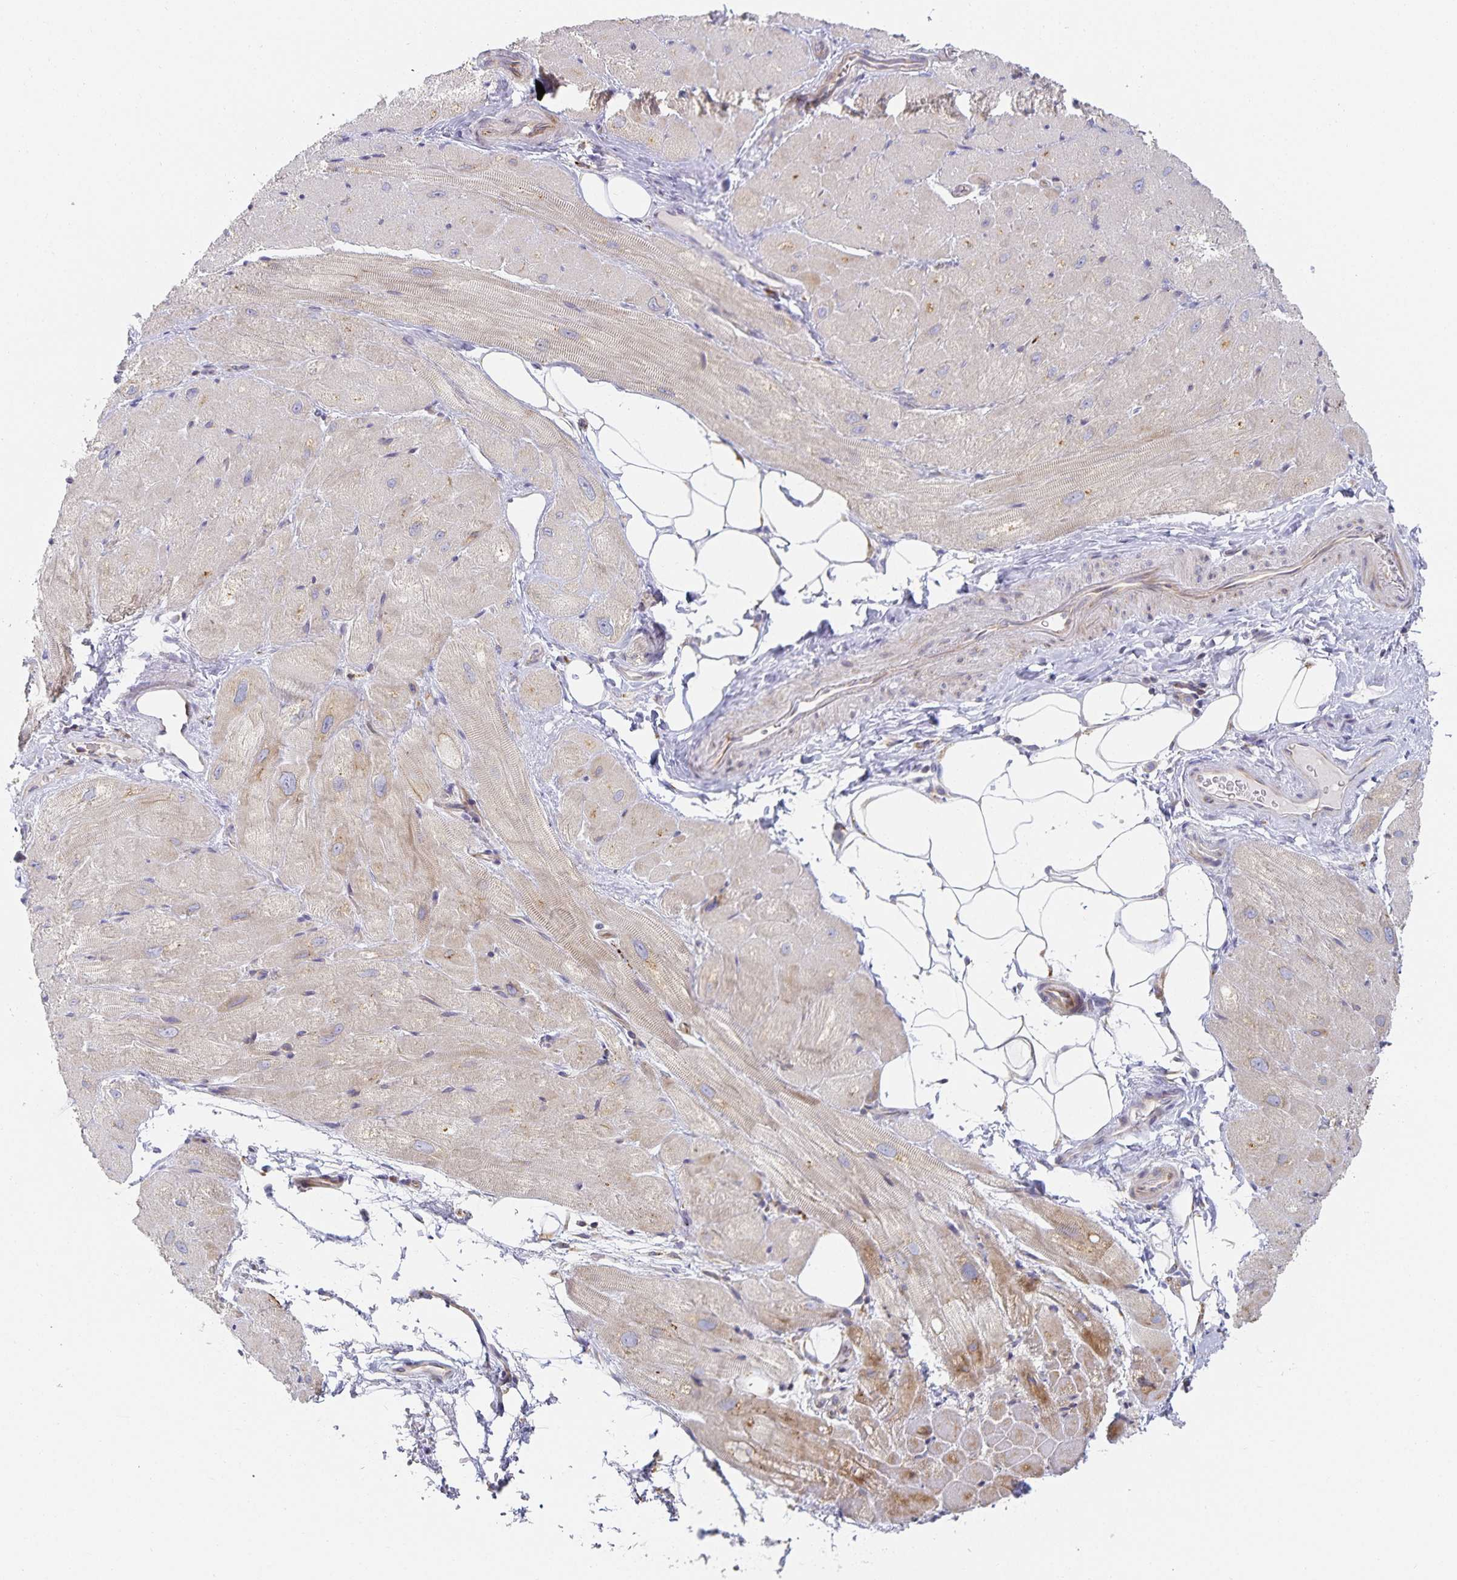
{"staining": {"intensity": "weak", "quantity": "25%-75%", "location": "cytoplasmic/membranous"}, "tissue": "heart muscle", "cell_type": "Cardiomyocytes", "image_type": "normal", "snomed": [{"axis": "morphology", "description": "Normal tissue, NOS"}, {"axis": "topography", "description": "Heart"}], "caption": "Benign heart muscle was stained to show a protein in brown. There is low levels of weak cytoplasmic/membranous expression in approximately 25%-75% of cardiomyocytes.", "gene": "NOMO1", "patient": {"sex": "male", "age": 62}}